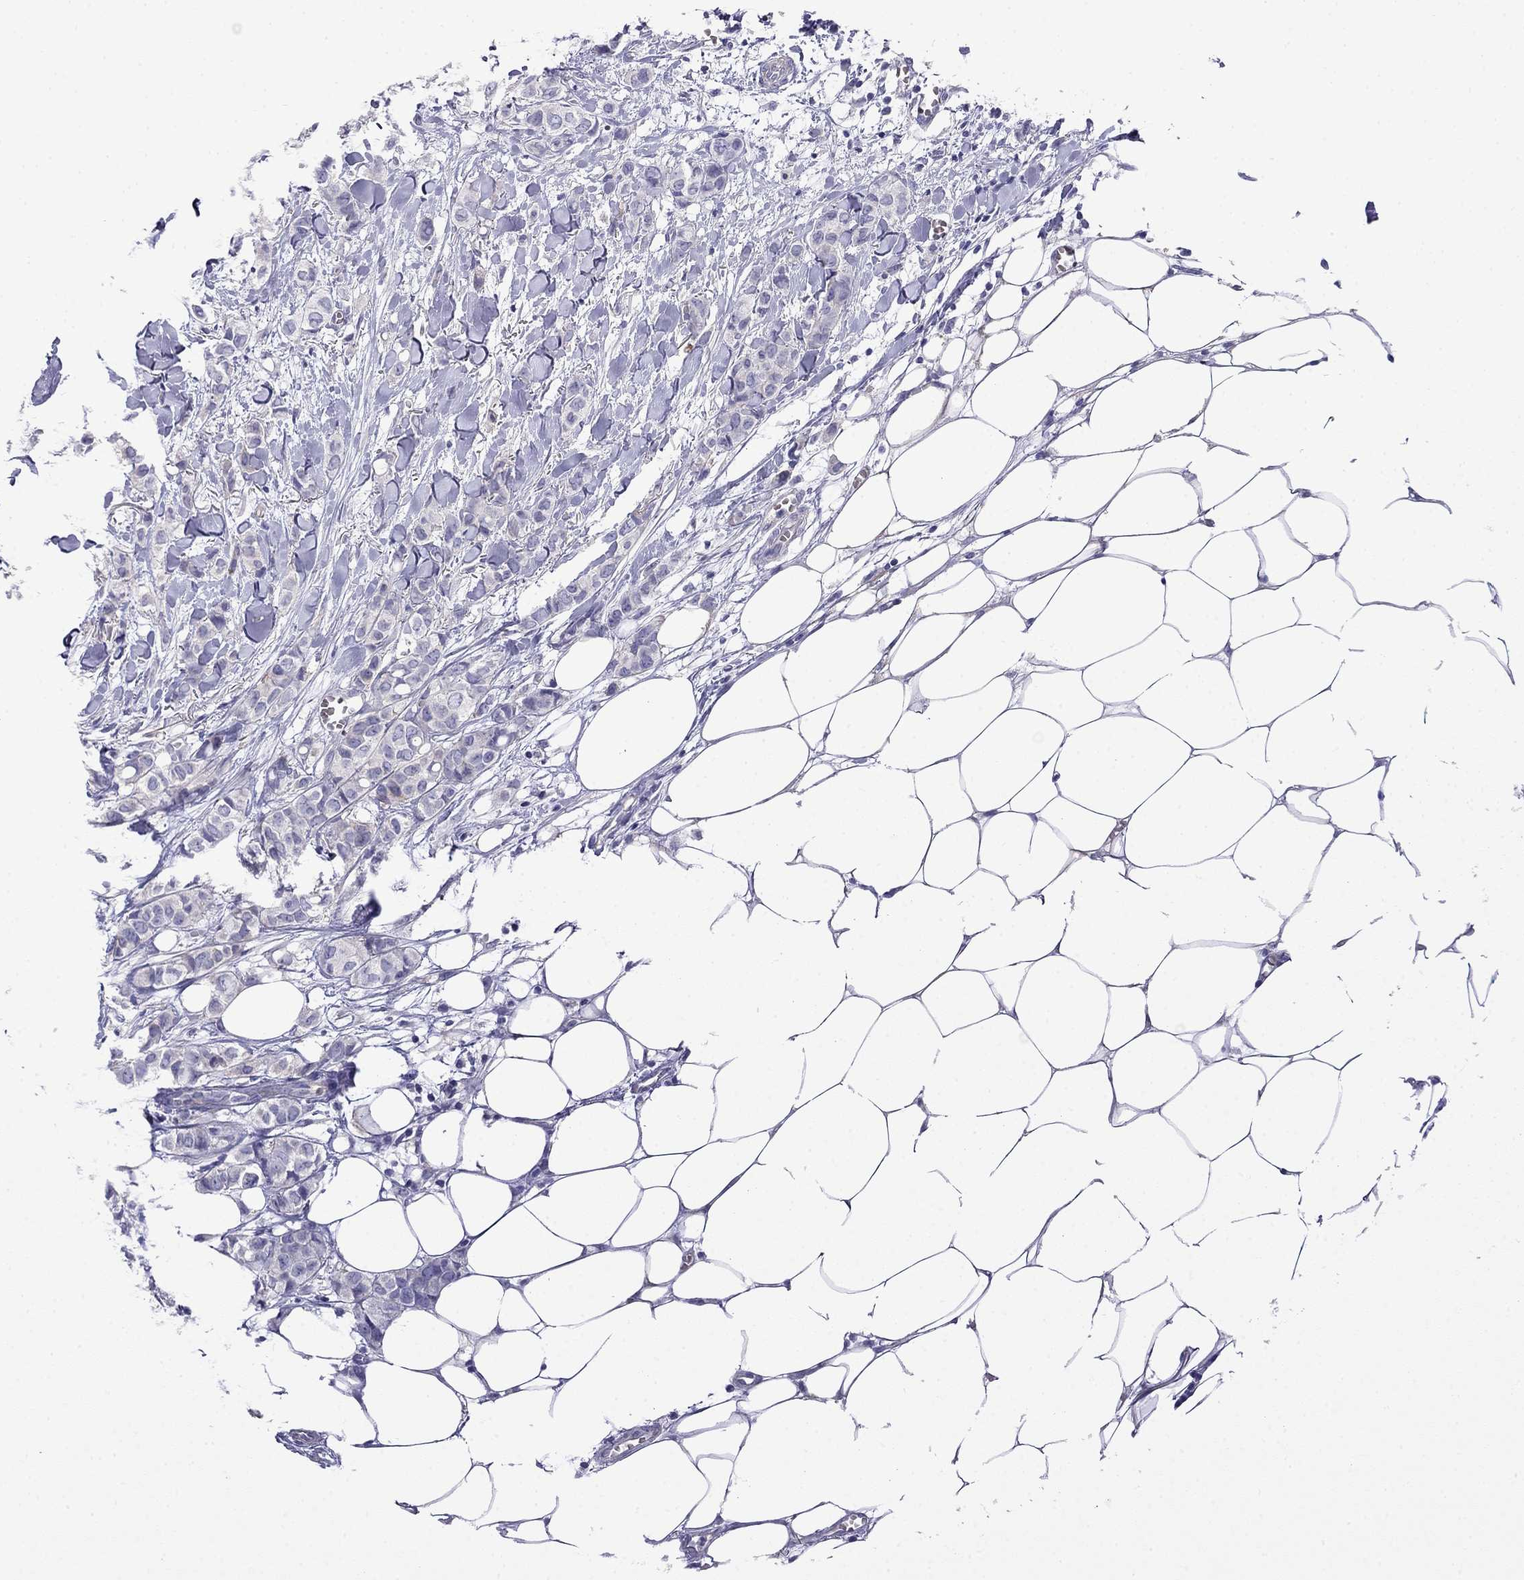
{"staining": {"intensity": "negative", "quantity": "none", "location": "none"}, "tissue": "breast cancer", "cell_type": "Tumor cells", "image_type": "cancer", "snomed": [{"axis": "morphology", "description": "Duct carcinoma"}, {"axis": "topography", "description": "Breast"}], "caption": "Tumor cells are negative for brown protein staining in intraductal carcinoma (breast).", "gene": "PRR18", "patient": {"sex": "female", "age": 85}}